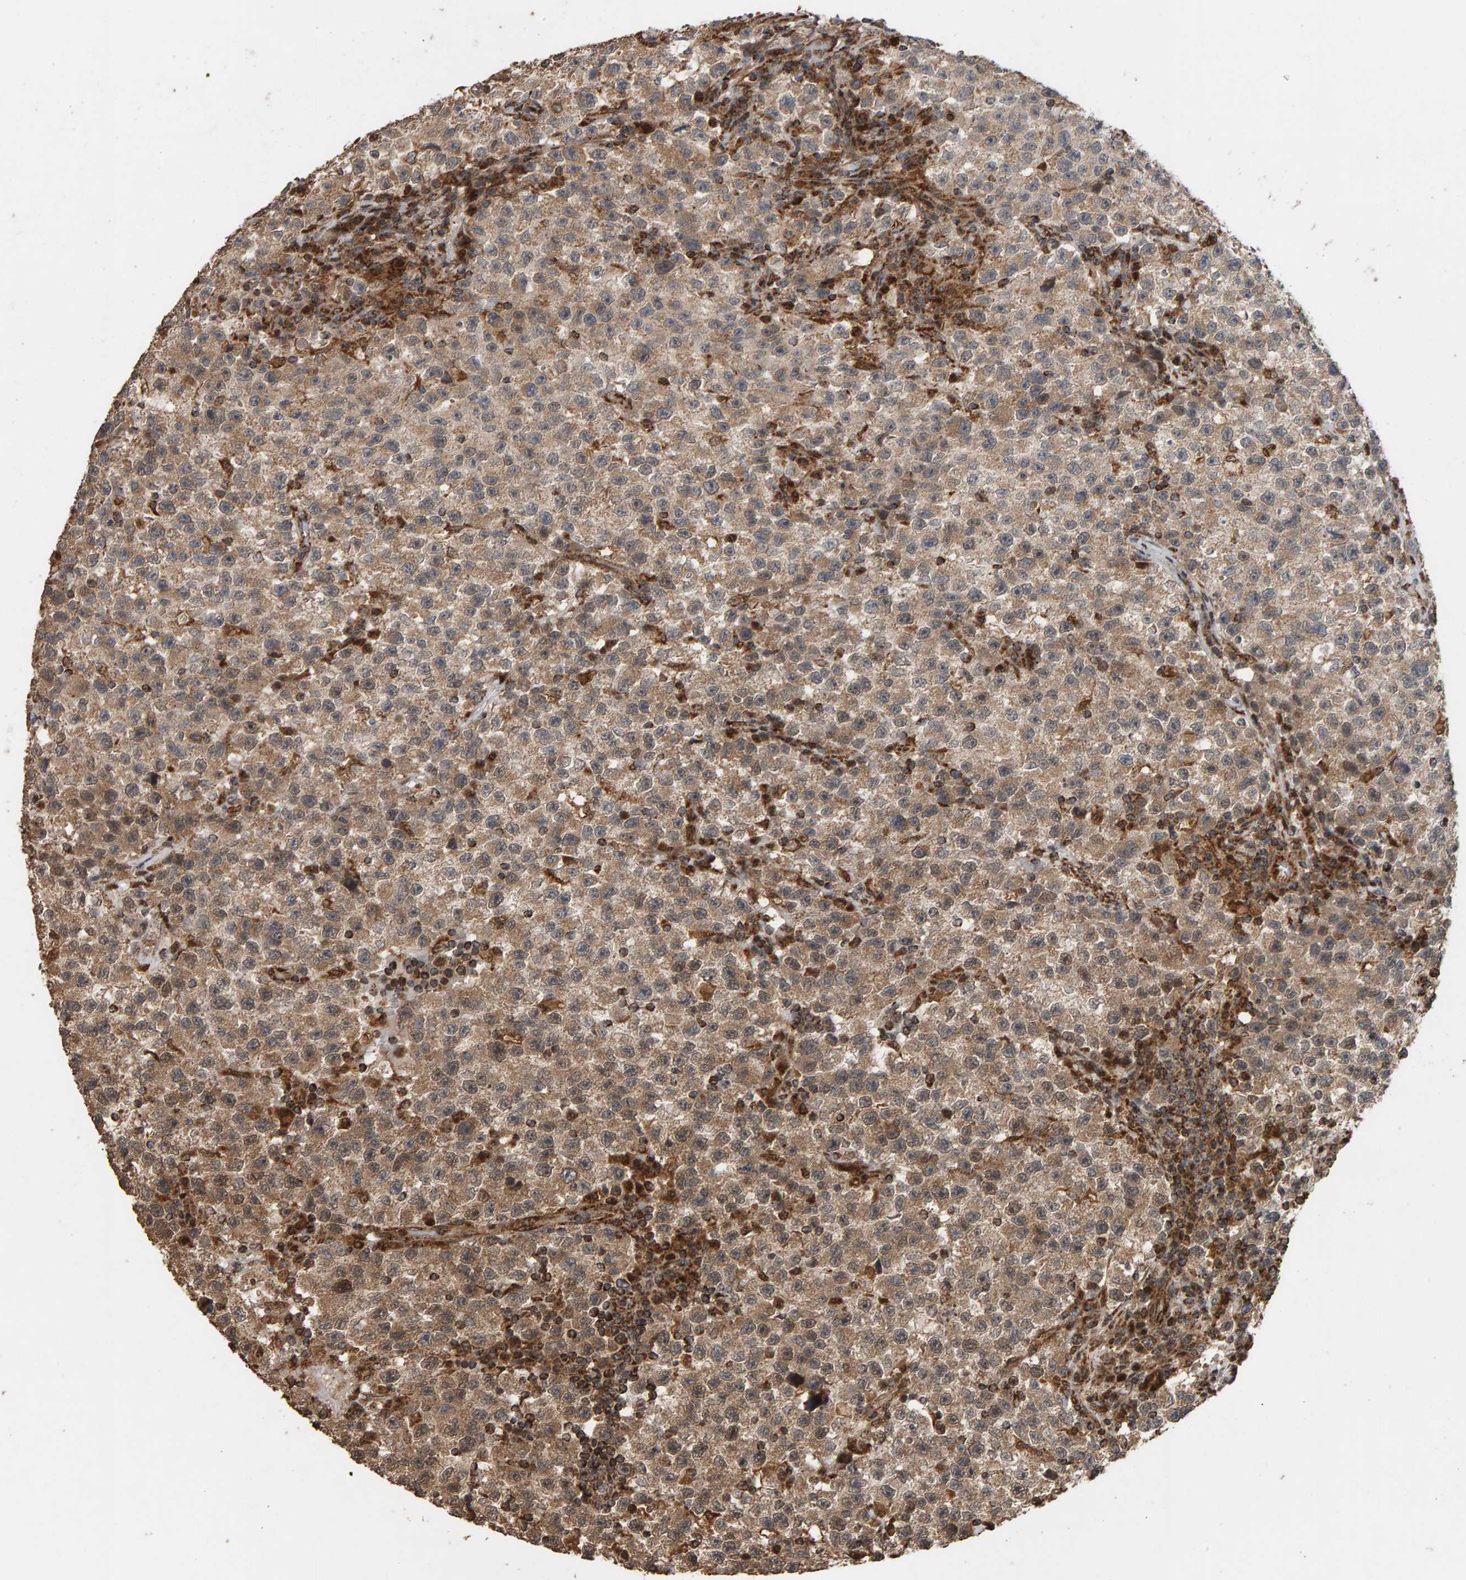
{"staining": {"intensity": "moderate", "quantity": ">75%", "location": "cytoplasmic/membranous"}, "tissue": "testis cancer", "cell_type": "Tumor cells", "image_type": "cancer", "snomed": [{"axis": "morphology", "description": "Seminoma, NOS"}, {"axis": "topography", "description": "Testis"}], "caption": "Tumor cells exhibit moderate cytoplasmic/membranous positivity in about >75% of cells in seminoma (testis).", "gene": "GSTK1", "patient": {"sex": "male", "age": 22}}